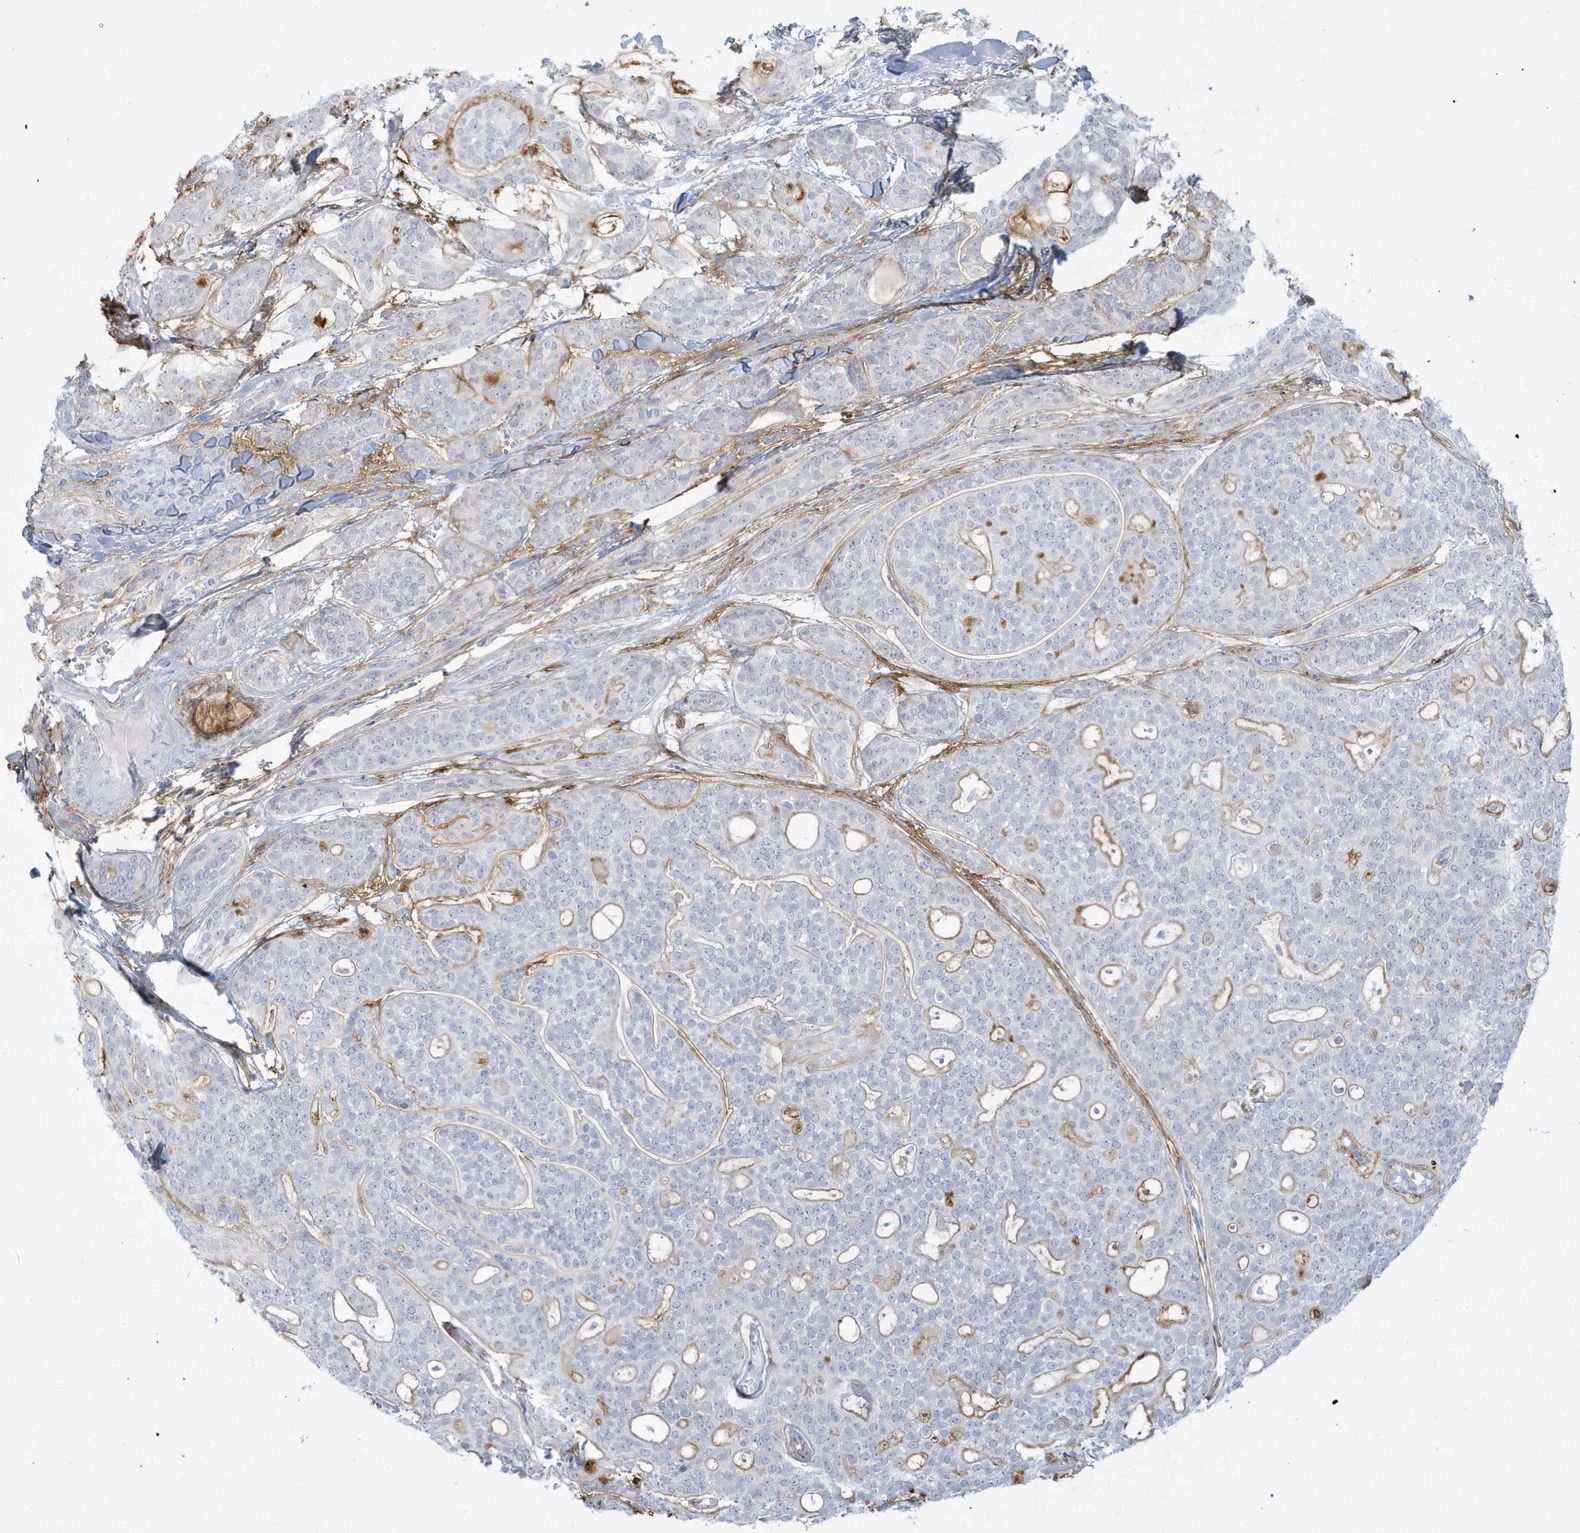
{"staining": {"intensity": "negative", "quantity": "none", "location": "none"}, "tissue": "head and neck cancer", "cell_type": "Tumor cells", "image_type": "cancer", "snomed": [{"axis": "morphology", "description": "Adenocarcinoma, NOS"}, {"axis": "topography", "description": "Head-Neck"}], "caption": "Immunohistochemistry histopathology image of human head and neck cancer (adenocarcinoma) stained for a protein (brown), which displays no staining in tumor cells.", "gene": "HERC6", "patient": {"sex": "male", "age": 66}}